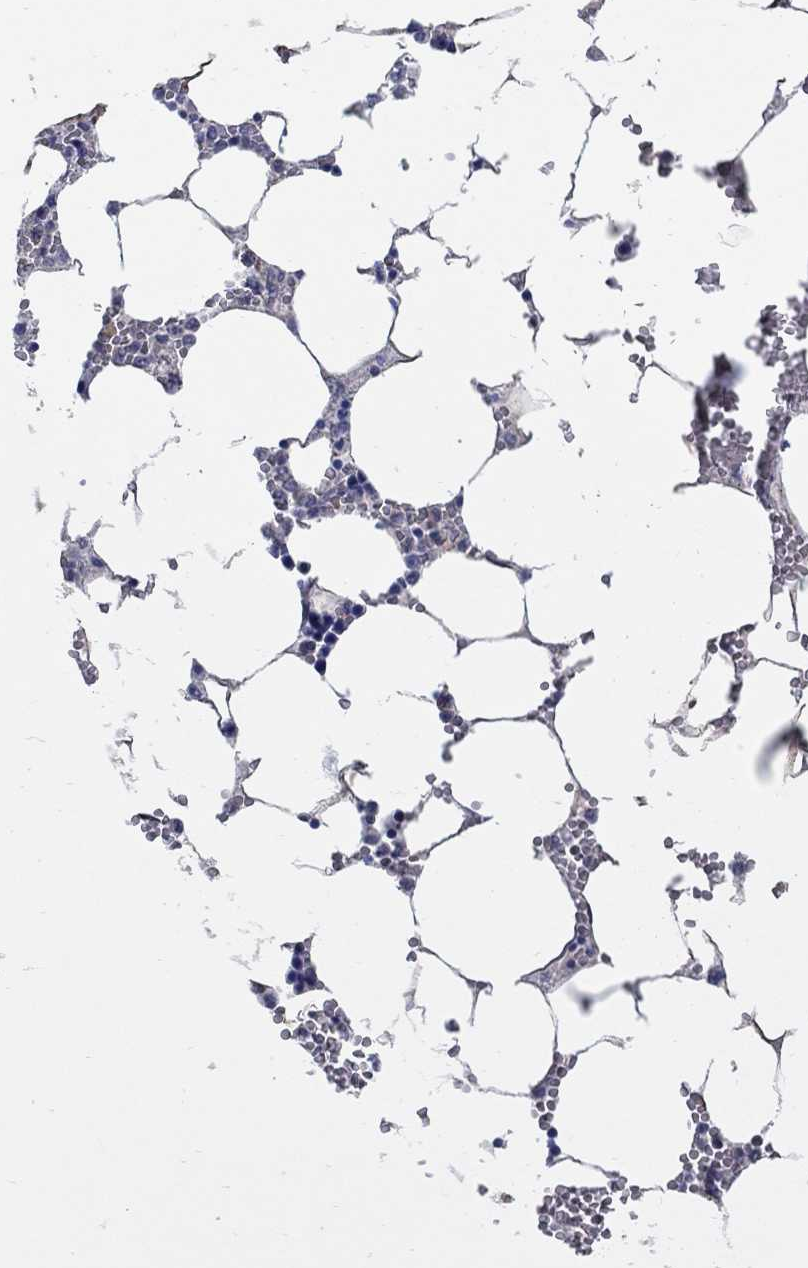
{"staining": {"intensity": "negative", "quantity": "none", "location": "none"}, "tissue": "bone marrow", "cell_type": "Hematopoietic cells", "image_type": "normal", "snomed": [{"axis": "morphology", "description": "Normal tissue, NOS"}, {"axis": "topography", "description": "Bone marrow"}], "caption": "High power microscopy photomicrograph of an immunohistochemistry image of unremarkable bone marrow, revealing no significant staining in hematopoietic cells.", "gene": "REEP2", "patient": {"sex": "female", "age": 64}}